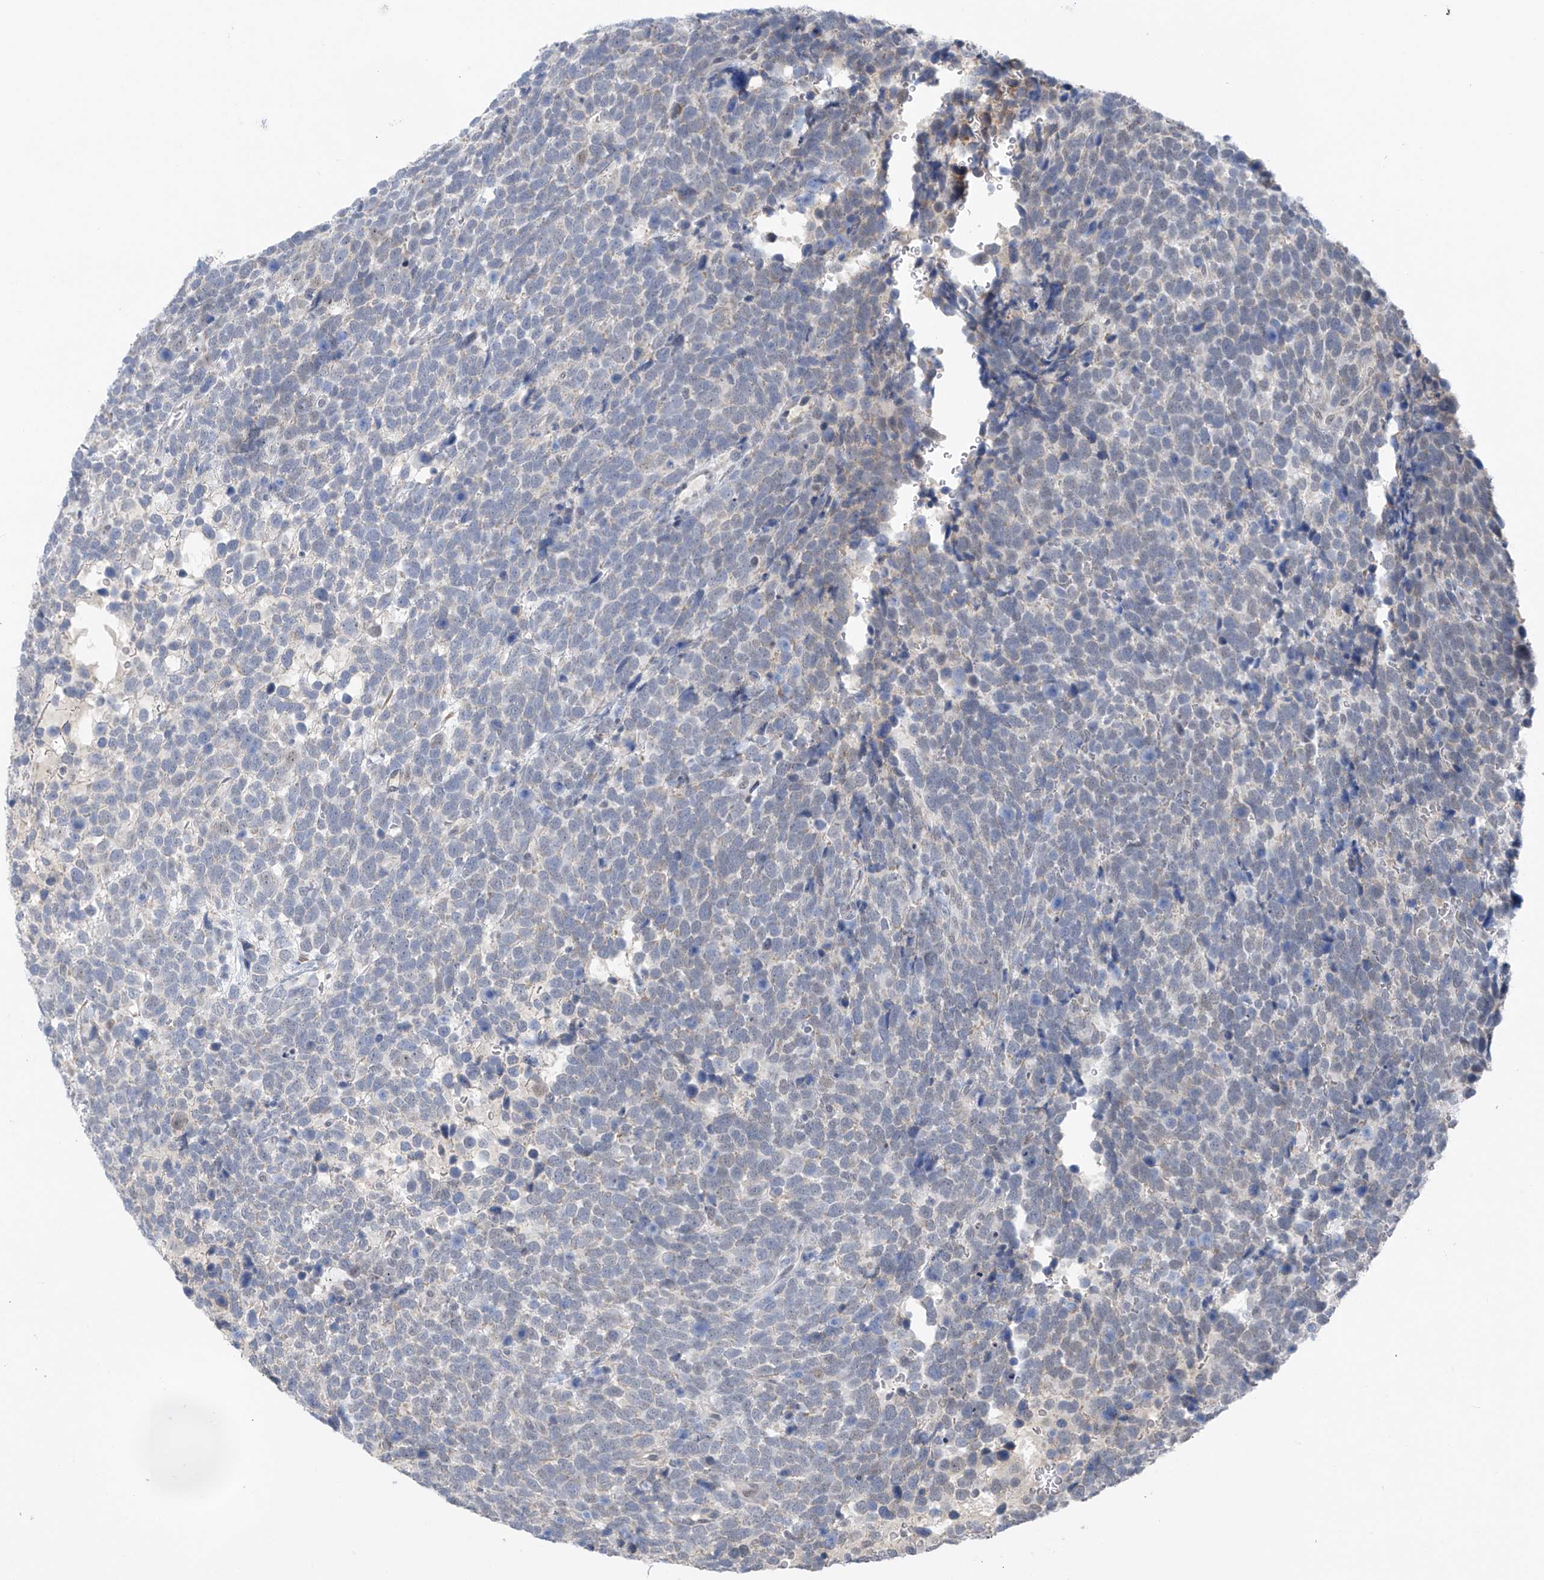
{"staining": {"intensity": "negative", "quantity": "none", "location": "none"}, "tissue": "urothelial cancer", "cell_type": "Tumor cells", "image_type": "cancer", "snomed": [{"axis": "morphology", "description": "Urothelial carcinoma, High grade"}, {"axis": "topography", "description": "Urinary bladder"}], "caption": "Micrograph shows no significant protein staining in tumor cells of urothelial cancer.", "gene": "CYP4V2", "patient": {"sex": "female", "age": 82}}